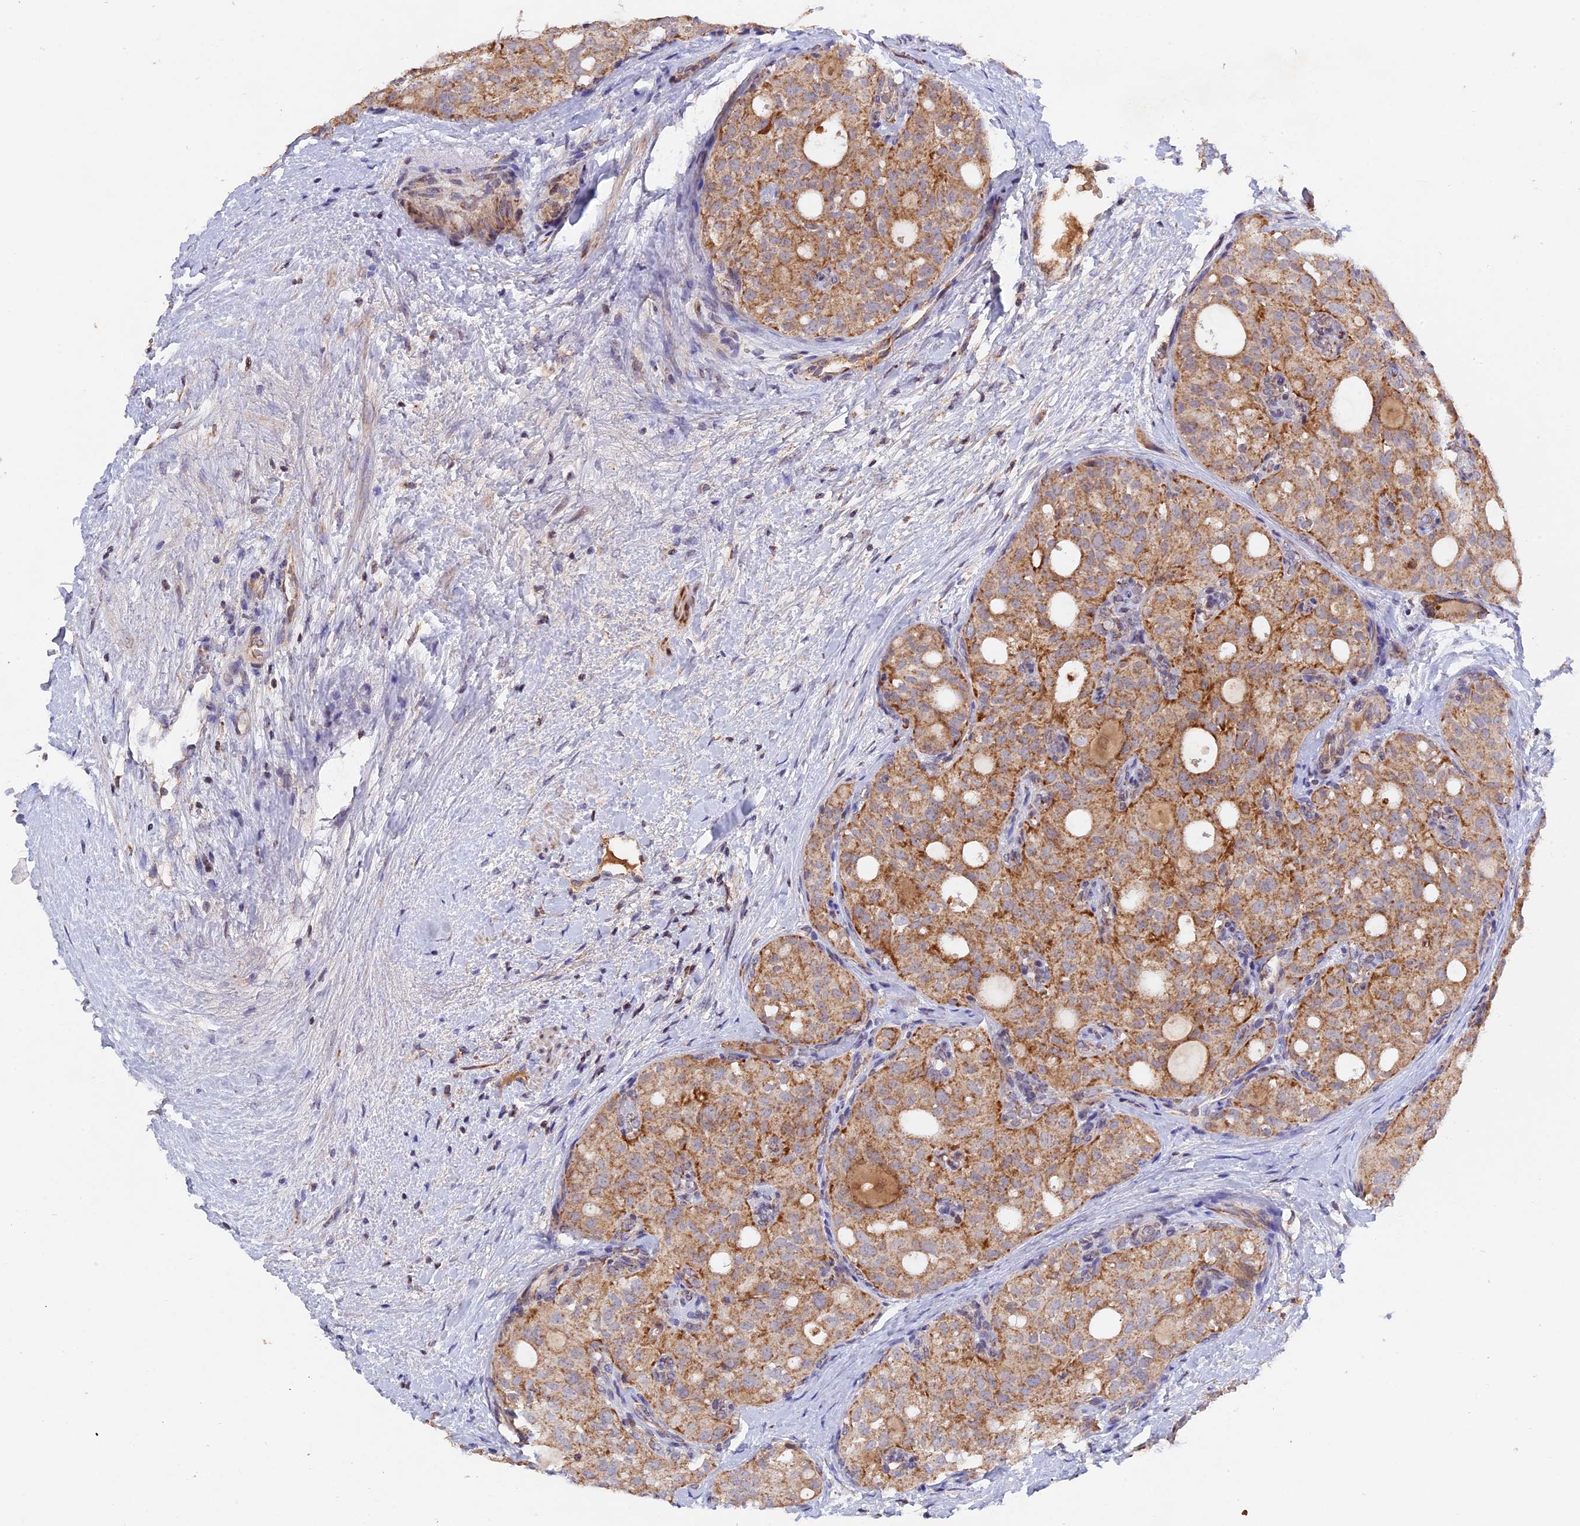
{"staining": {"intensity": "moderate", "quantity": ">75%", "location": "cytoplasmic/membranous"}, "tissue": "thyroid cancer", "cell_type": "Tumor cells", "image_type": "cancer", "snomed": [{"axis": "morphology", "description": "Follicular adenoma carcinoma, NOS"}, {"axis": "topography", "description": "Thyroid gland"}], "caption": "A brown stain shows moderate cytoplasmic/membranous expression of a protein in human follicular adenoma carcinoma (thyroid) tumor cells. Using DAB (3,3'-diaminobenzidine) (brown) and hematoxylin (blue) stains, captured at high magnification using brightfield microscopy.", "gene": "MPV17L", "patient": {"sex": "male", "age": 75}}